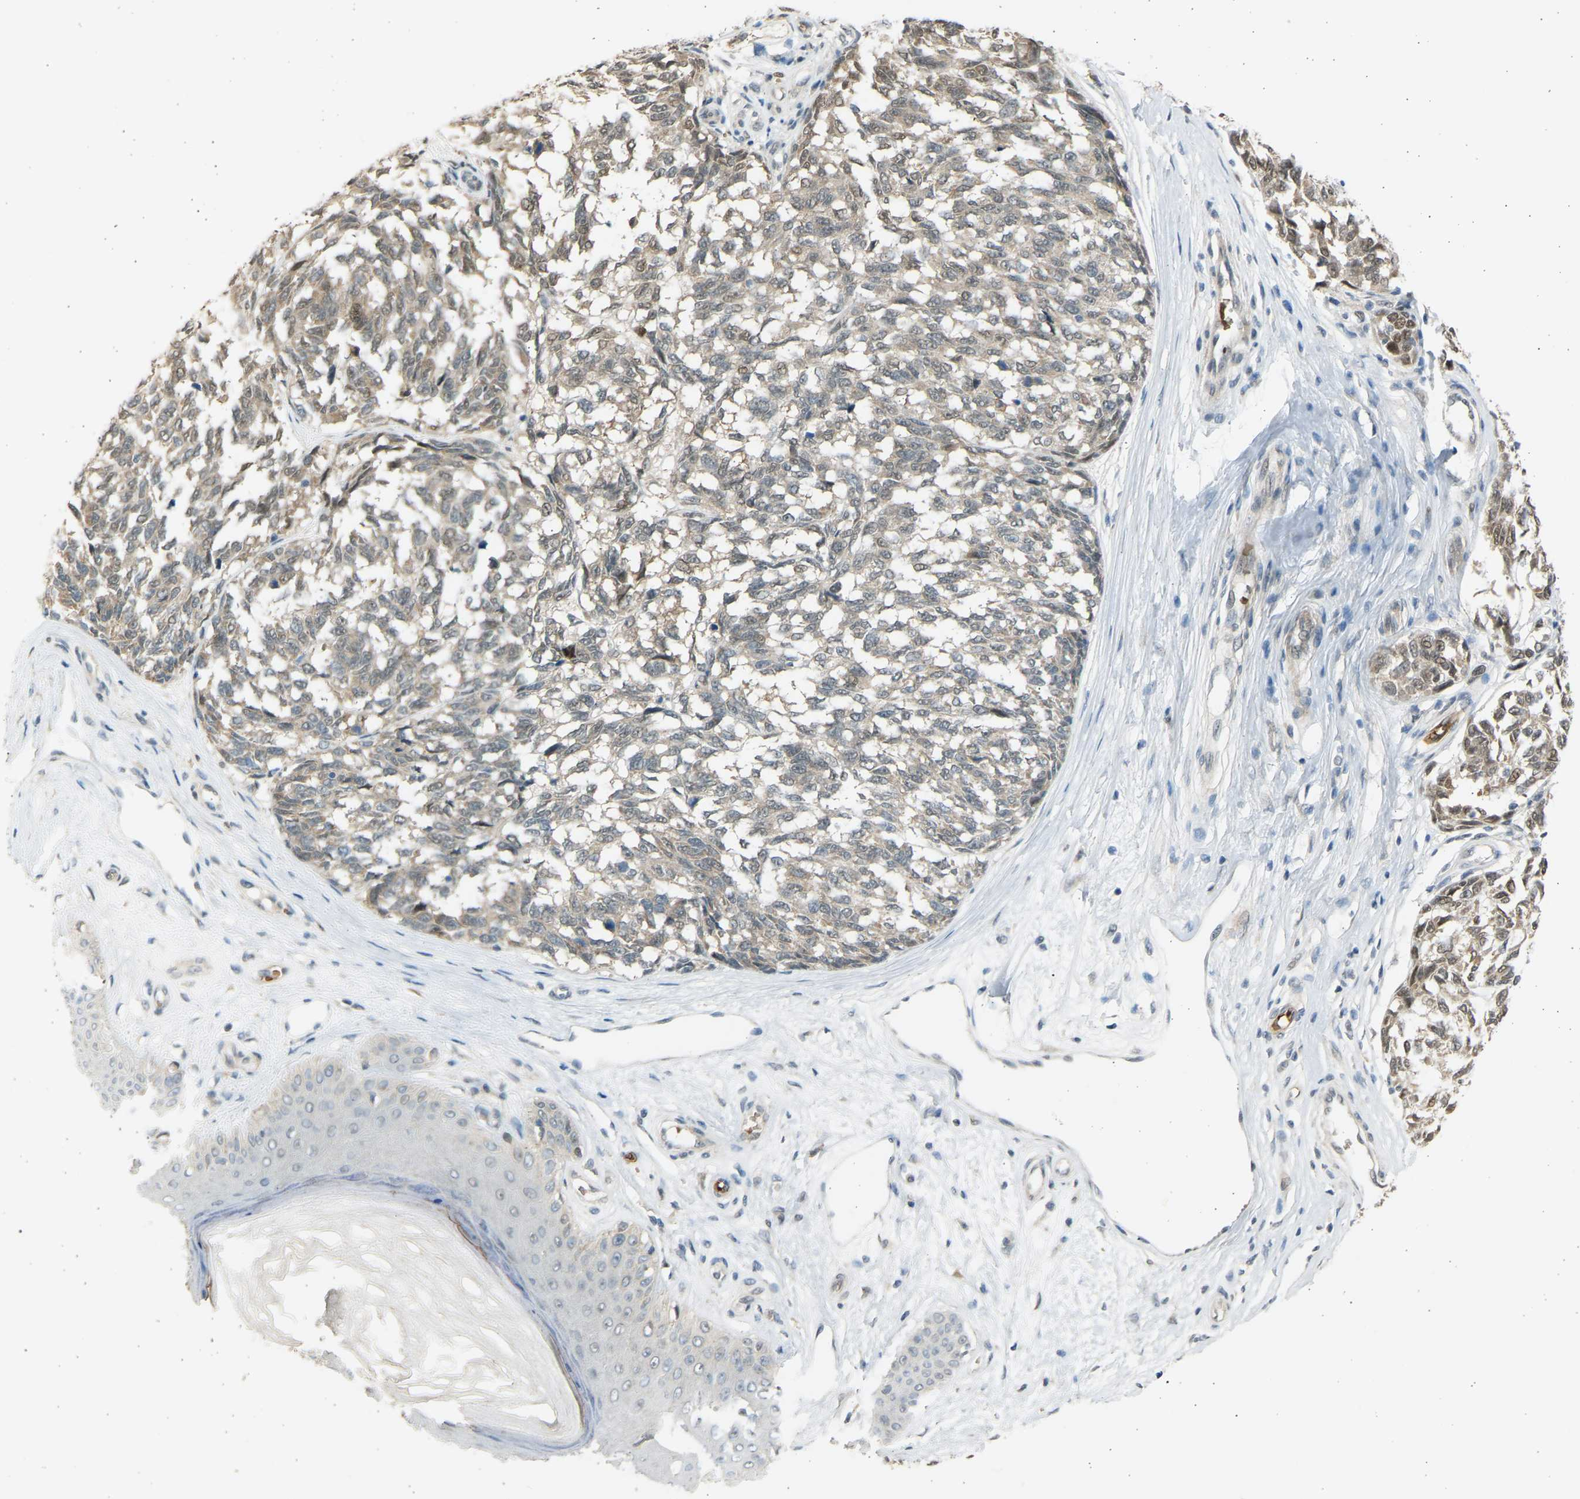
{"staining": {"intensity": "weak", "quantity": "<25%", "location": "cytoplasmic/membranous,nuclear"}, "tissue": "melanoma", "cell_type": "Tumor cells", "image_type": "cancer", "snomed": [{"axis": "morphology", "description": "Malignant melanoma, NOS"}, {"axis": "topography", "description": "Skin"}], "caption": "IHC photomicrograph of human melanoma stained for a protein (brown), which shows no positivity in tumor cells.", "gene": "BIRC2", "patient": {"sex": "female", "age": 64}}